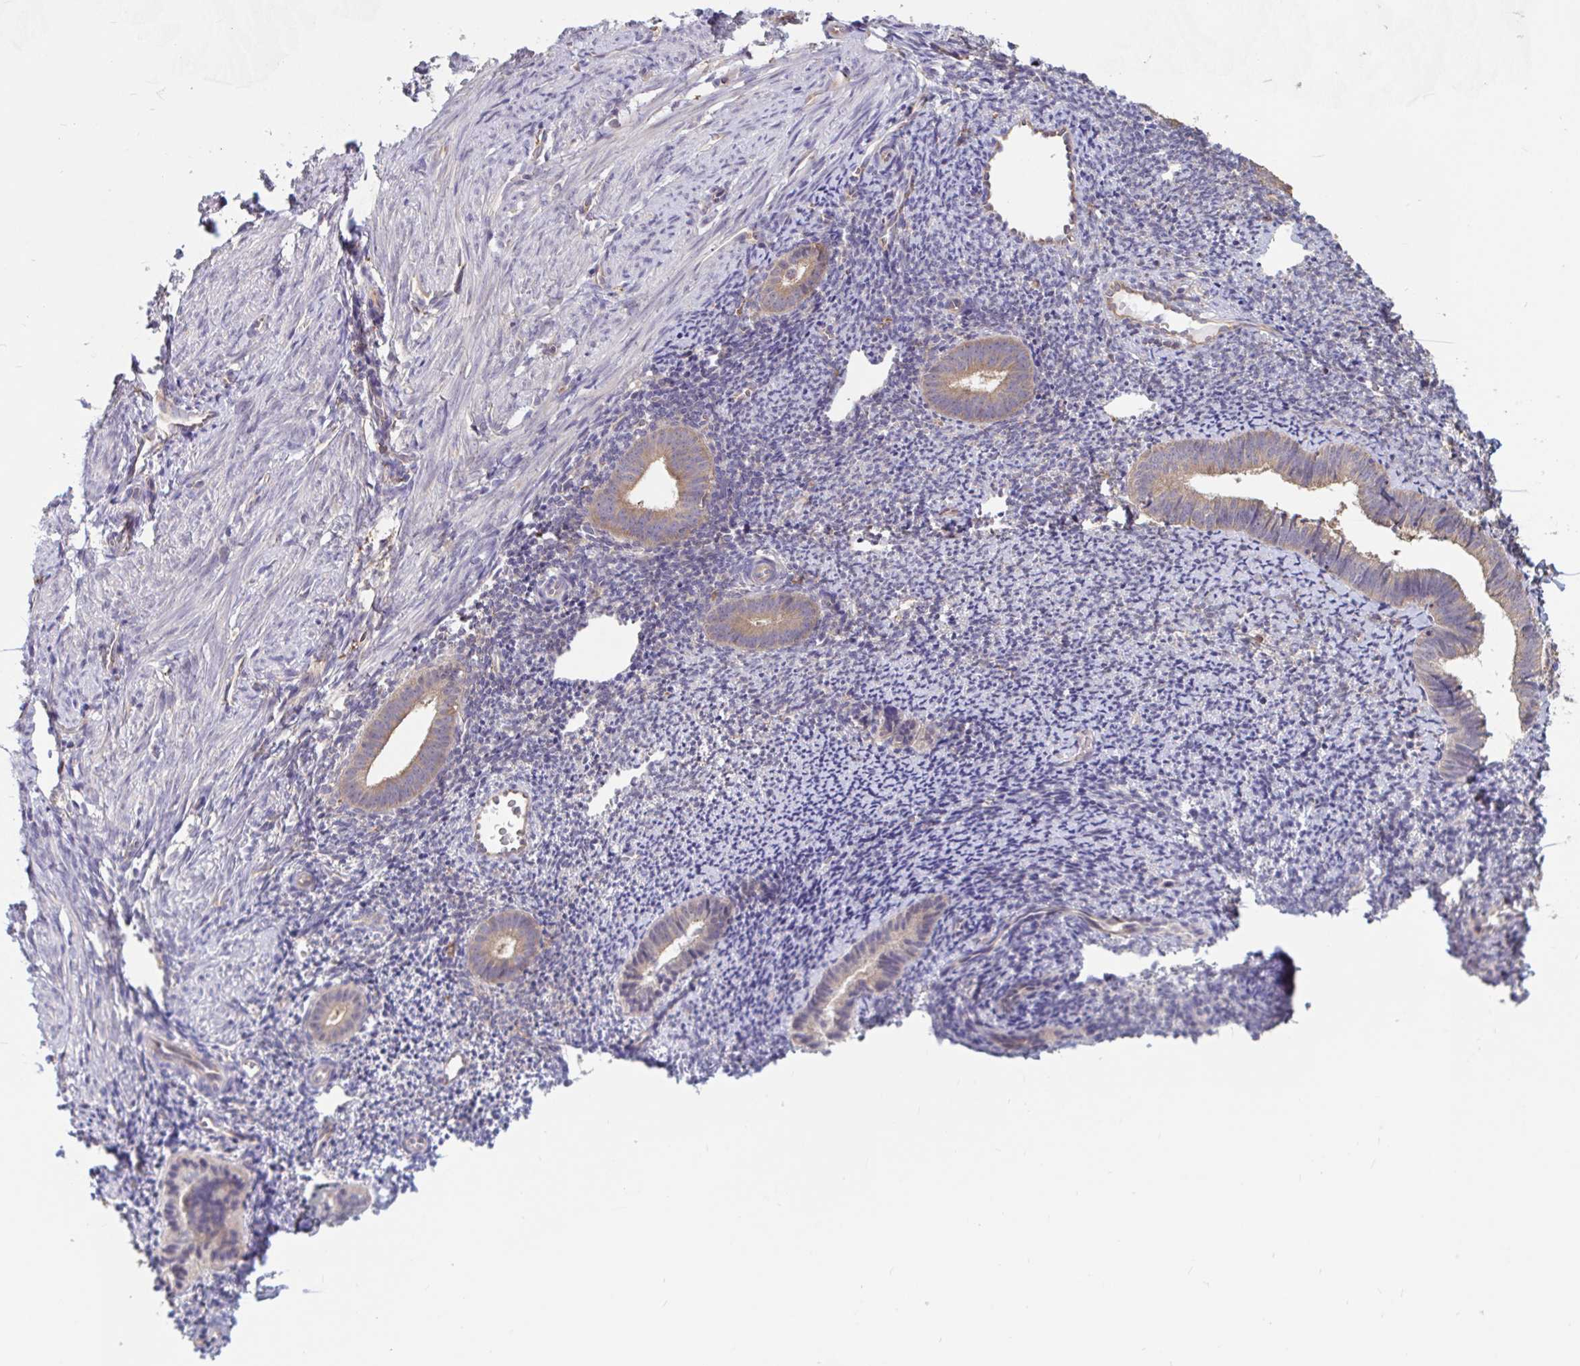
{"staining": {"intensity": "moderate", "quantity": "25%-75%", "location": "cytoplasmic/membranous"}, "tissue": "endometrium", "cell_type": "Cells in endometrial stroma", "image_type": "normal", "snomed": [{"axis": "morphology", "description": "Normal tissue, NOS"}, {"axis": "topography", "description": "Endometrium"}], "caption": "An IHC histopathology image of benign tissue is shown. Protein staining in brown labels moderate cytoplasmic/membranous positivity in endometrium within cells in endometrial stroma. The staining was performed using DAB (3,3'-diaminobenzidine), with brown indicating positive protein expression. Nuclei are stained blue with hematoxylin.", "gene": "SNX8", "patient": {"sex": "female", "age": 39}}